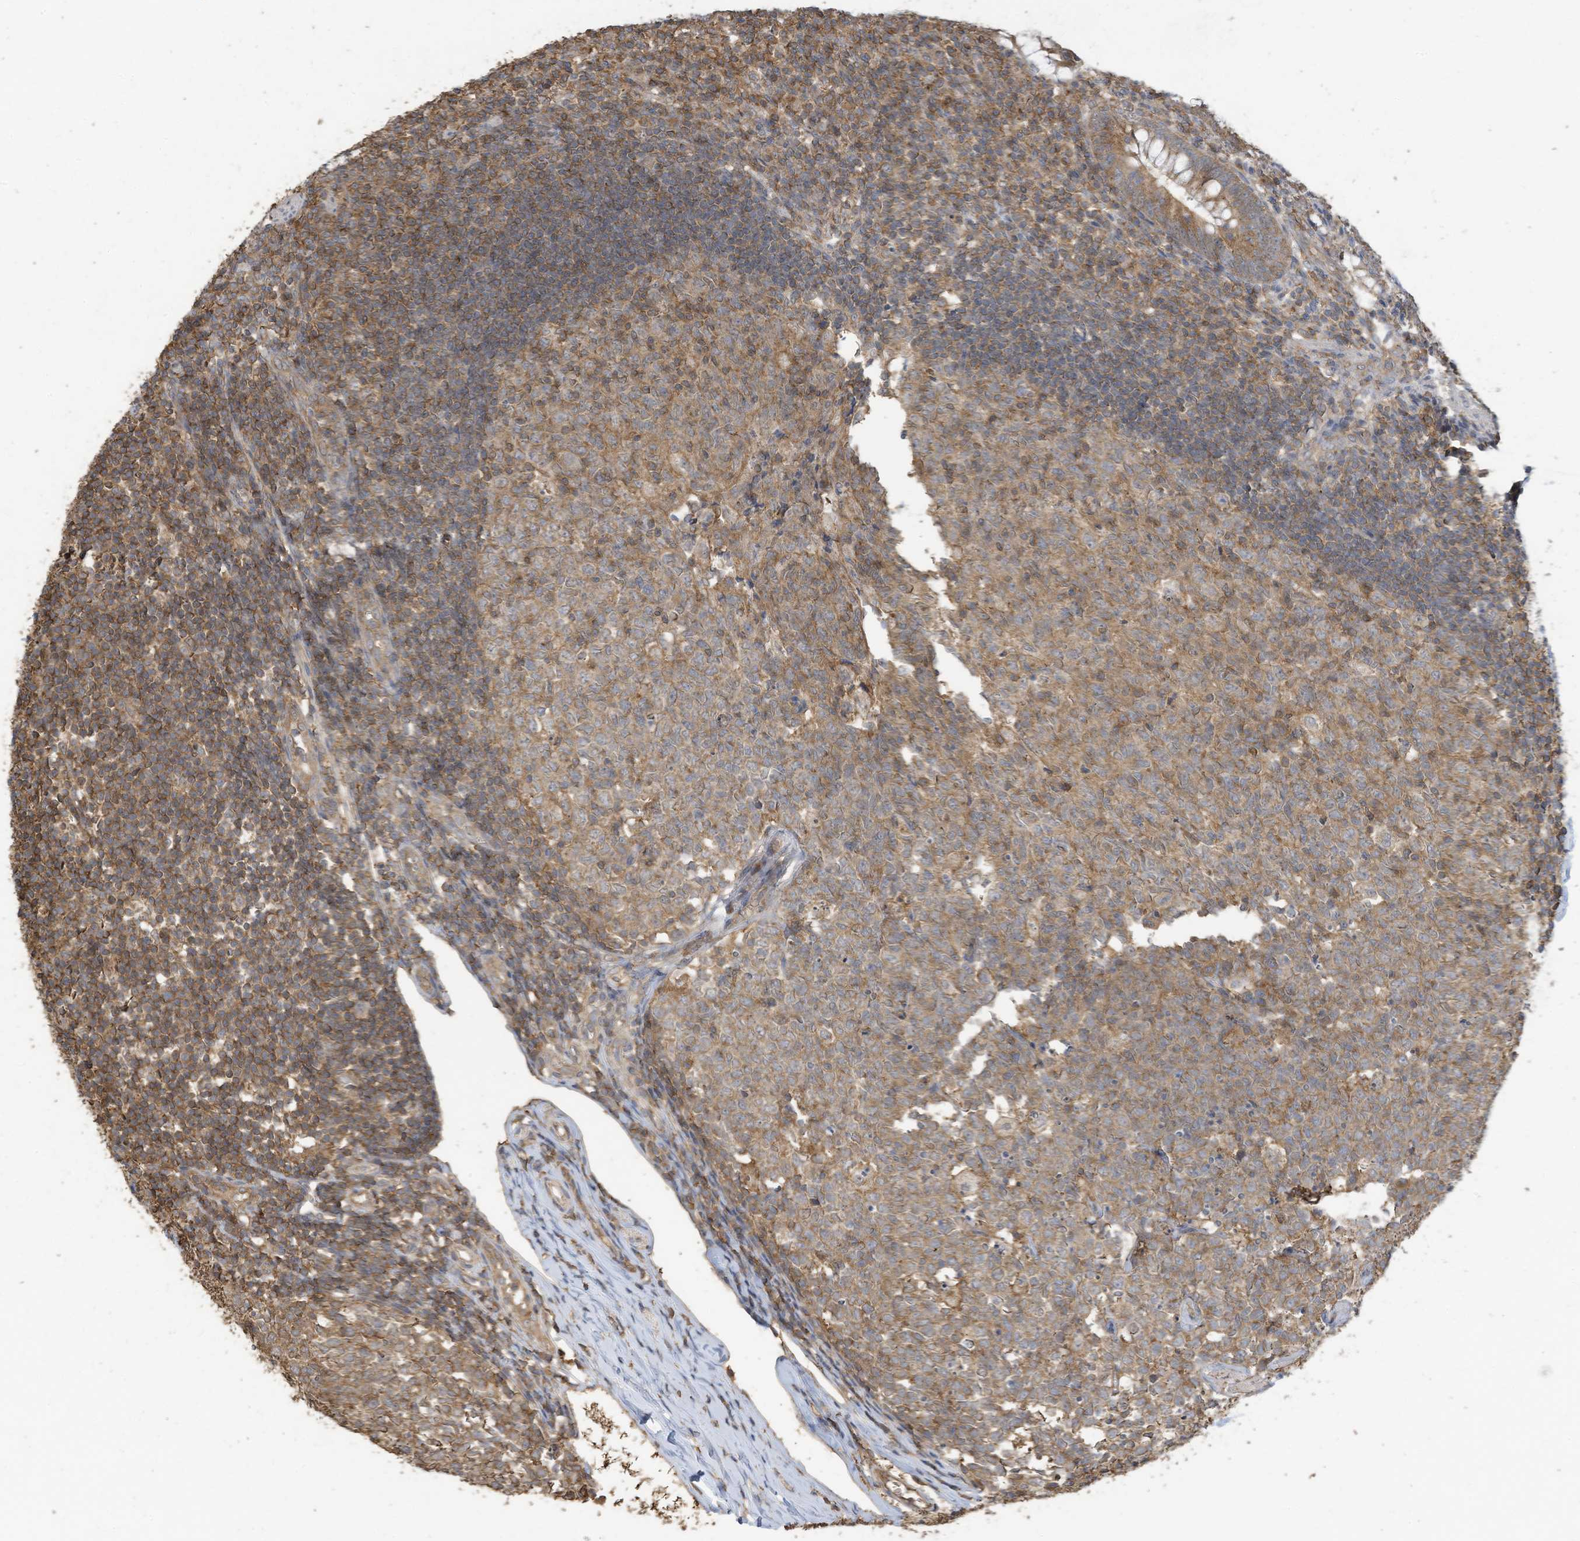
{"staining": {"intensity": "moderate", "quantity": ">75%", "location": "cytoplasmic/membranous"}, "tissue": "appendix", "cell_type": "Glandular cells", "image_type": "normal", "snomed": [{"axis": "morphology", "description": "Normal tissue, NOS"}, {"axis": "topography", "description": "Appendix"}], "caption": "A high-resolution photomicrograph shows IHC staining of normal appendix, which demonstrates moderate cytoplasmic/membranous expression in approximately >75% of glandular cells. Using DAB (3,3'-diaminobenzidine) (brown) and hematoxylin (blue) stains, captured at high magnification using brightfield microscopy.", "gene": "COX10", "patient": {"sex": "male", "age": 14}}